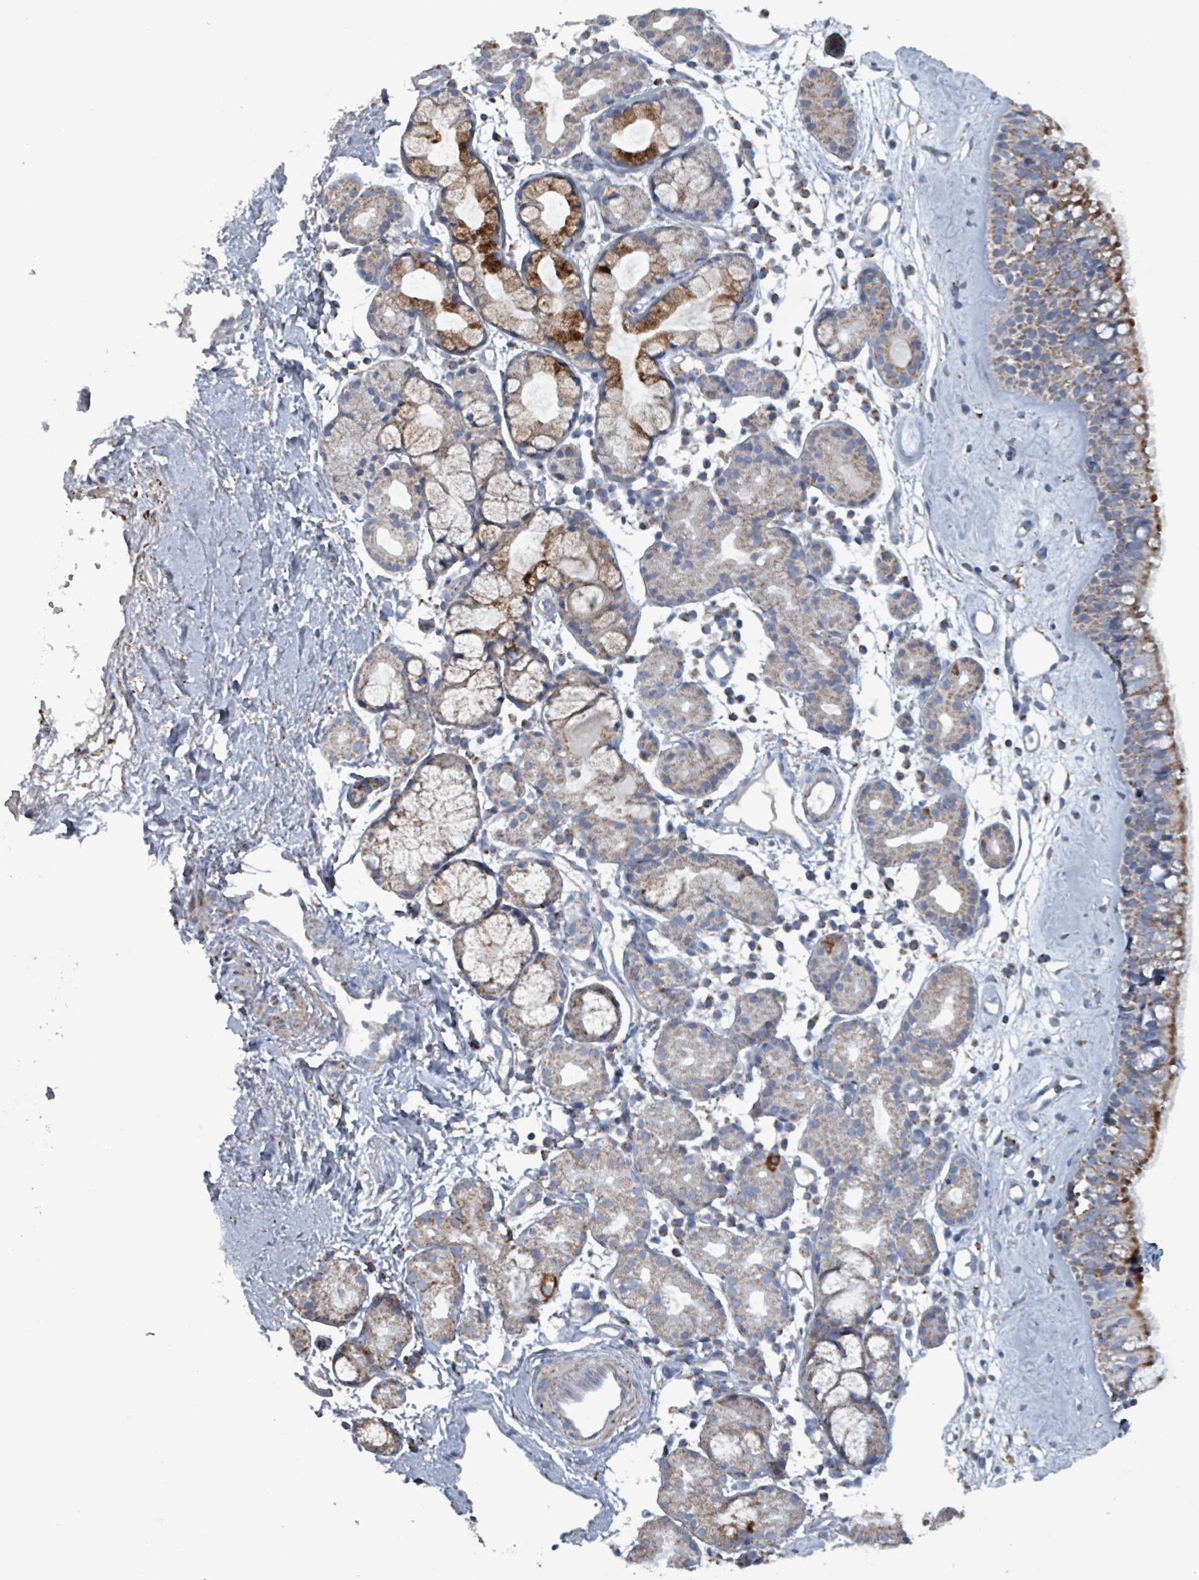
{"staining": {"intensity": "moderate", "quantity": "25%-75%", "location": "cytoplasmic/membranous"}, "tissue": "nasopharynx", "cell_type": "Respiratory epithelial cells", "image_type": "normal", "snomed": [{"axis": "morphology", "description": "Normal tissue, NOS"}, {"axis": "topography", "description": "Nasopharynx"}], "caption": "Immunohistochemistry (IHC) (DAB (3,3'-diaminobenzidine)) staining of benign nasopharynx exhibits moderate cytoplasmic/membranous protein expression in about 25%-75% of respiratory epithelial cells. The staining is performed using DAB (3,3'-diaminobenzidine) brown chromogen to label protein expression. The nuclei are counter-stained blue using hematoxylin.", "gene": "ABHD18", "patient": {"sex": "male", "age": 82}}